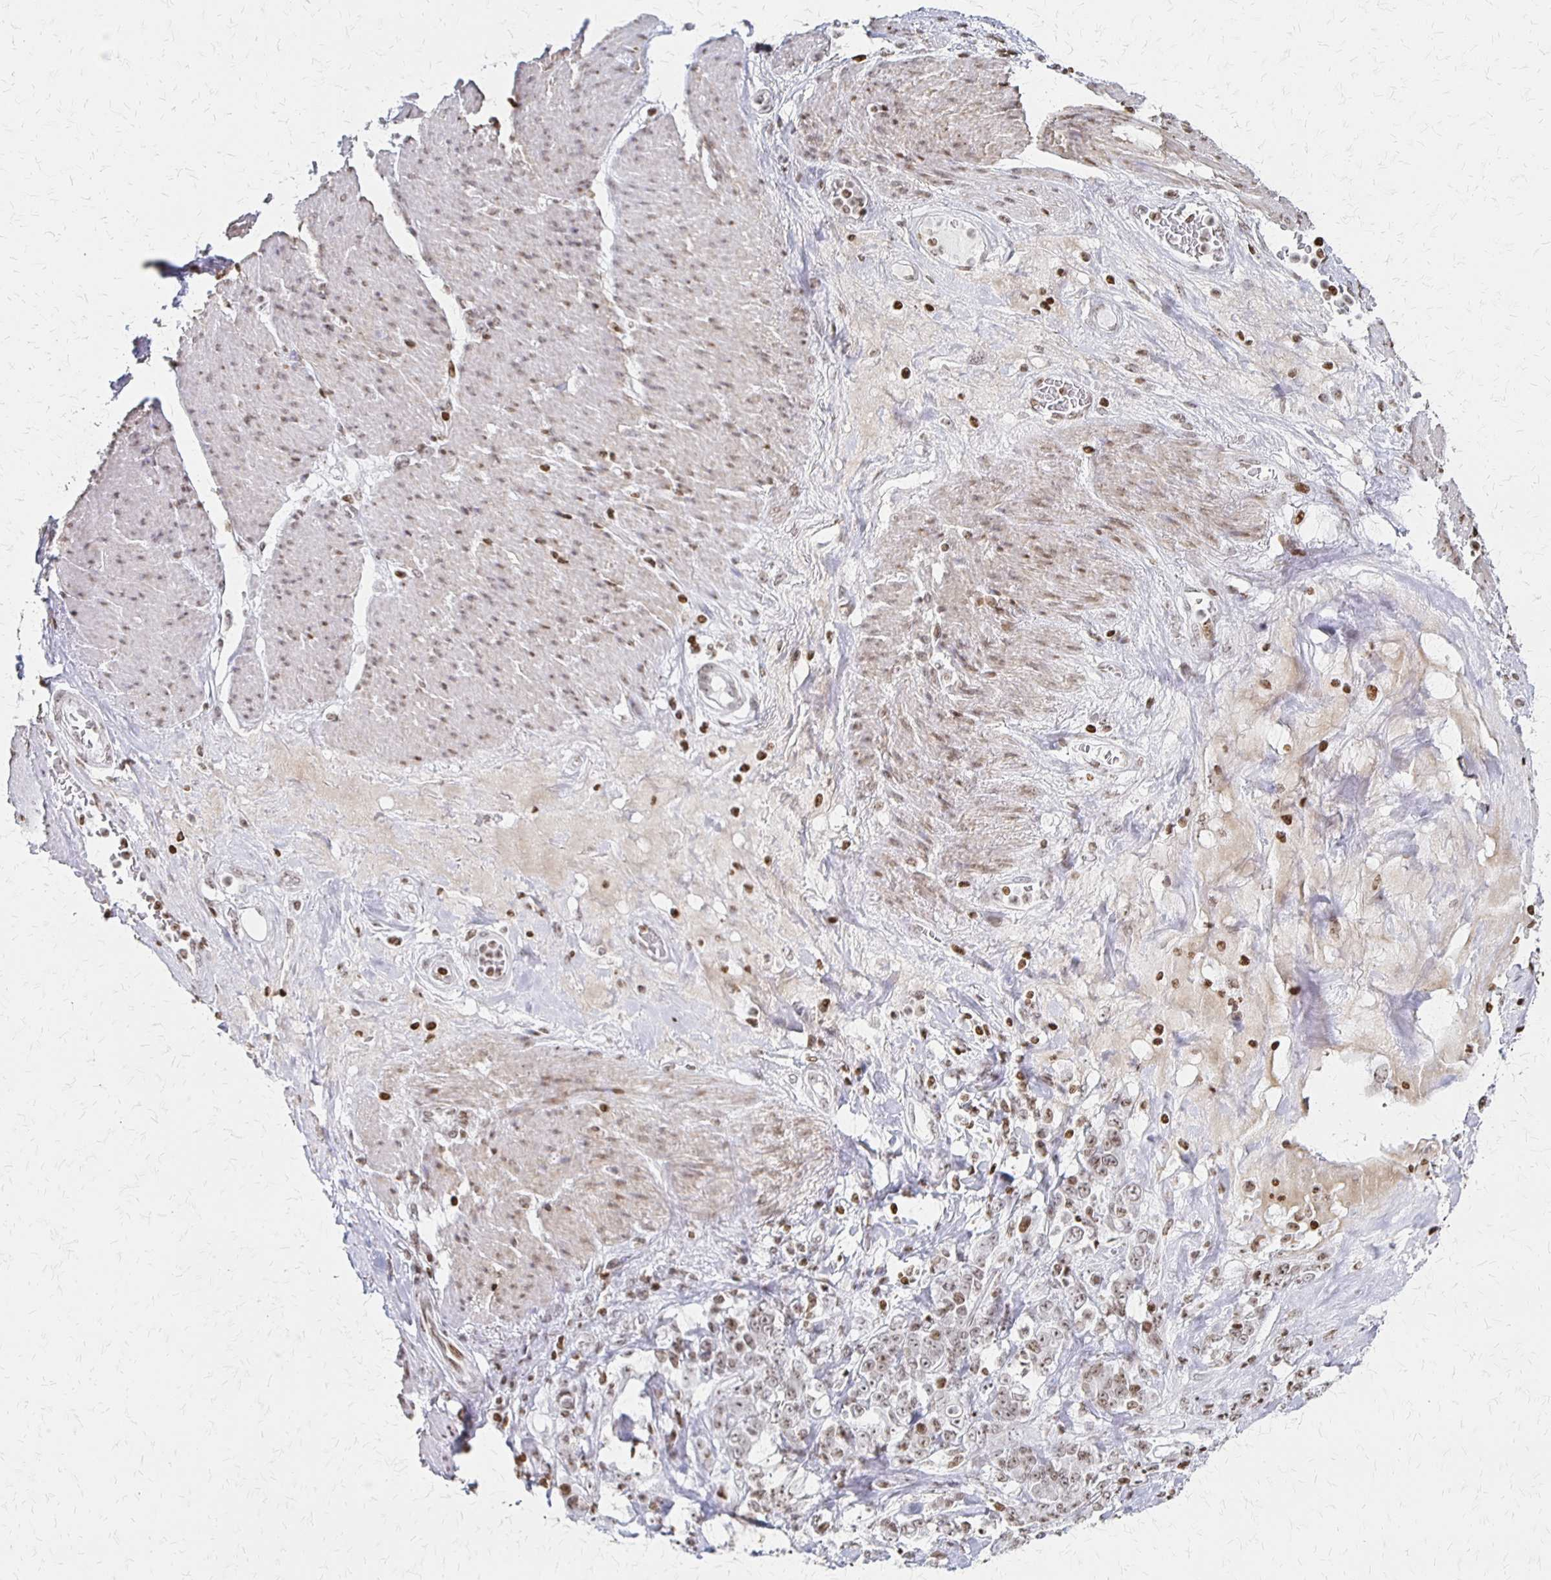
{"staining": {"intensity": "weak", "quantity": "25%-75%", "location": "nuclear"}, "tissue": "stomach cancer", "cell_type": "Tumor cells", "image_type": "cancer", "snomed": [{"axis": "morphology", "description": "Adenocarcinoma, NOS"}, {"axis": "topography", "description": "Stomach"}], "caption": "This is an image of immunohistochemistry (IHC) staining of adenocarcinoma (stomach), which shows weak staining in the nuclear of tumor cells.", "gene": "ZNF280C", "patient": {"sex": "female", "age": 79}}